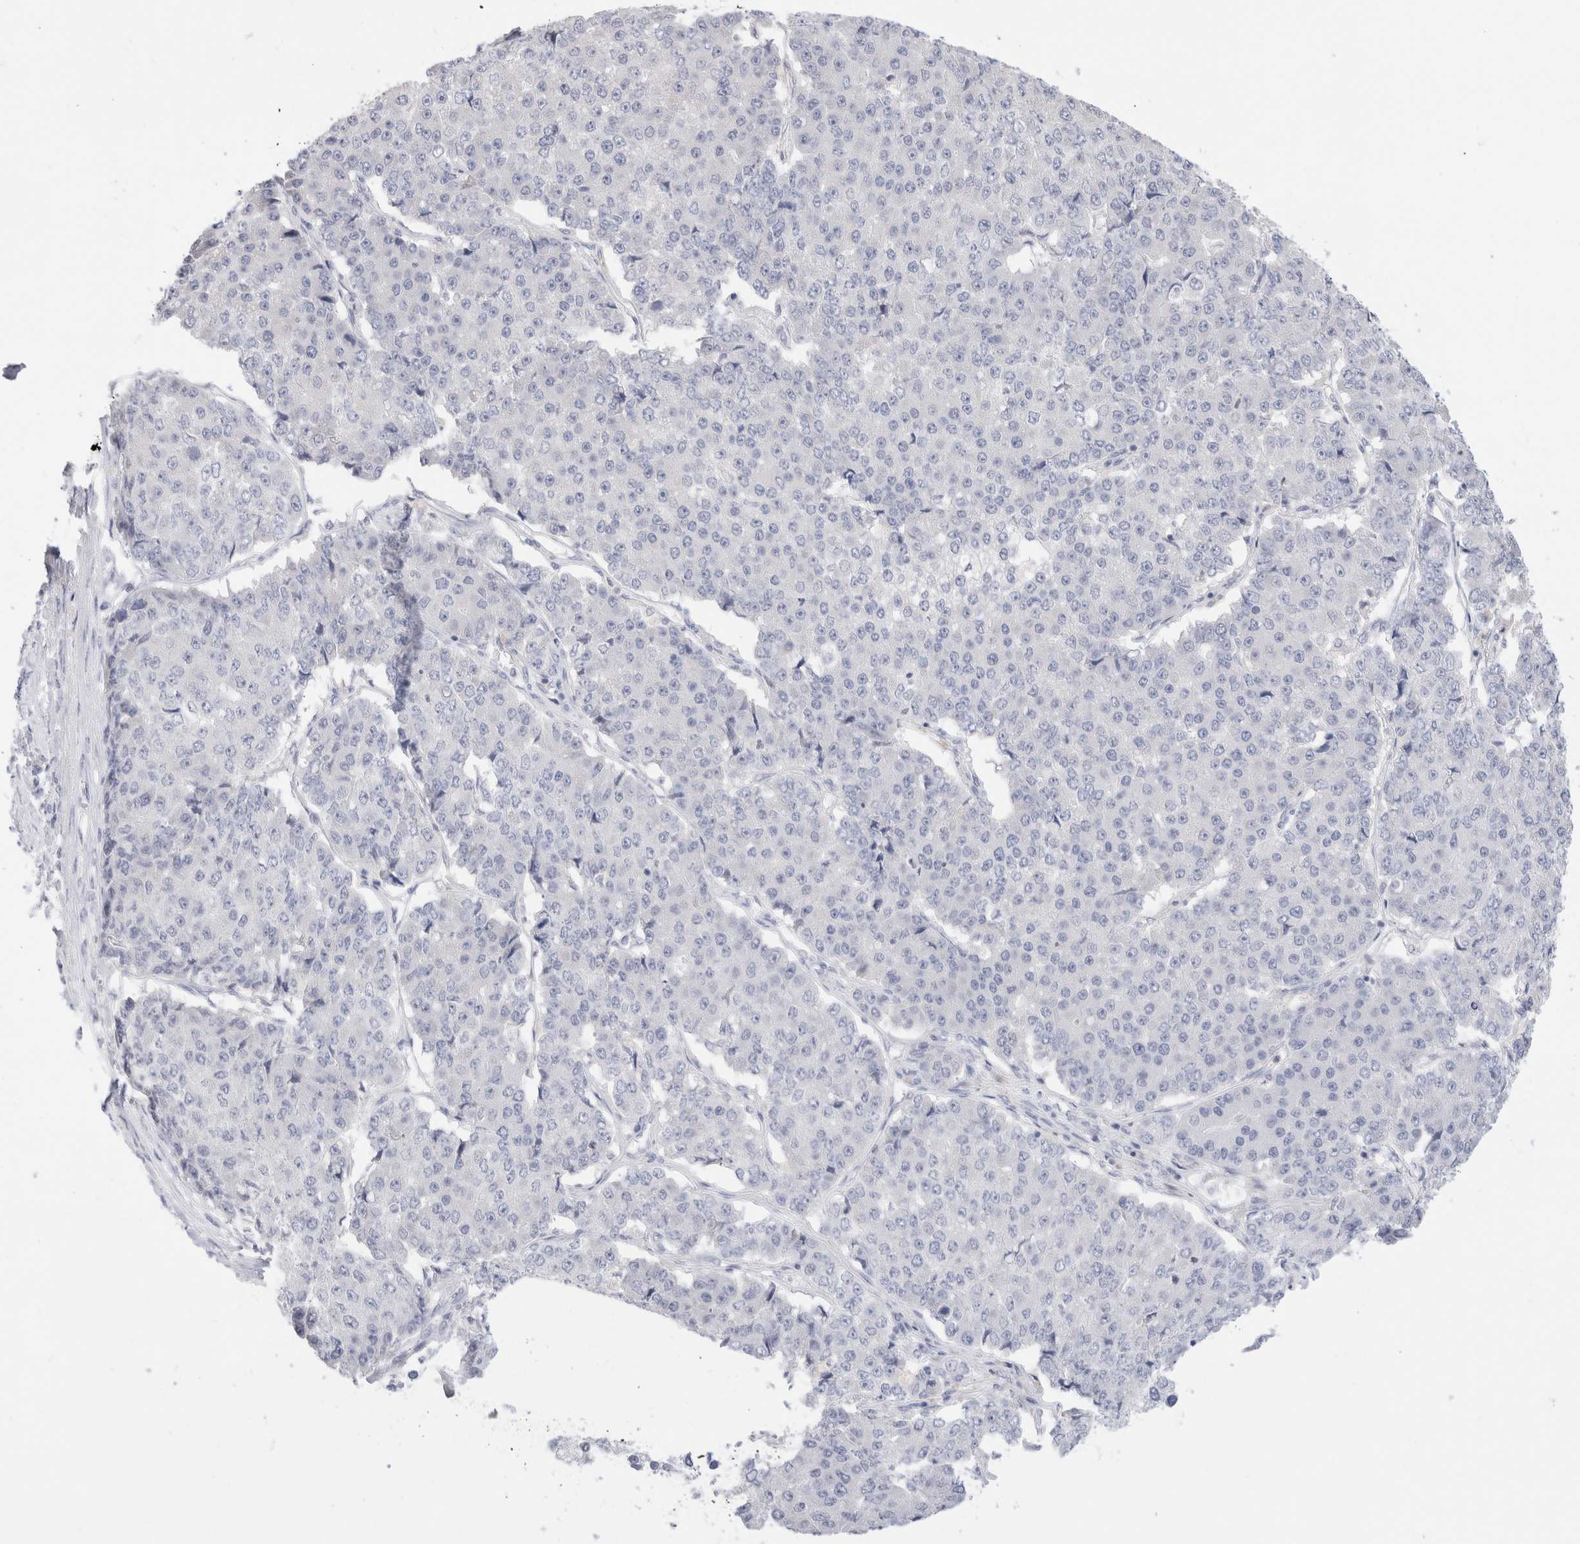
{"staining": {"intensity": "negative", "quantity": "none", "location": "none"}, "tissue": "pancreatic cancer", "cell_type": "Tumor cells", "image_type": "cancer", "snomed": [{"axis": "morphology", "description": "Adenocarcinoma, NOS"}, {"axis": "topography", "description": "Pancreas"}], "caption": "Tumor cells show no significant positivity in adenocarcinoma (pancreatic).", "gene": "ADAM30", "patient": {"sex": "male", "age": 50}}